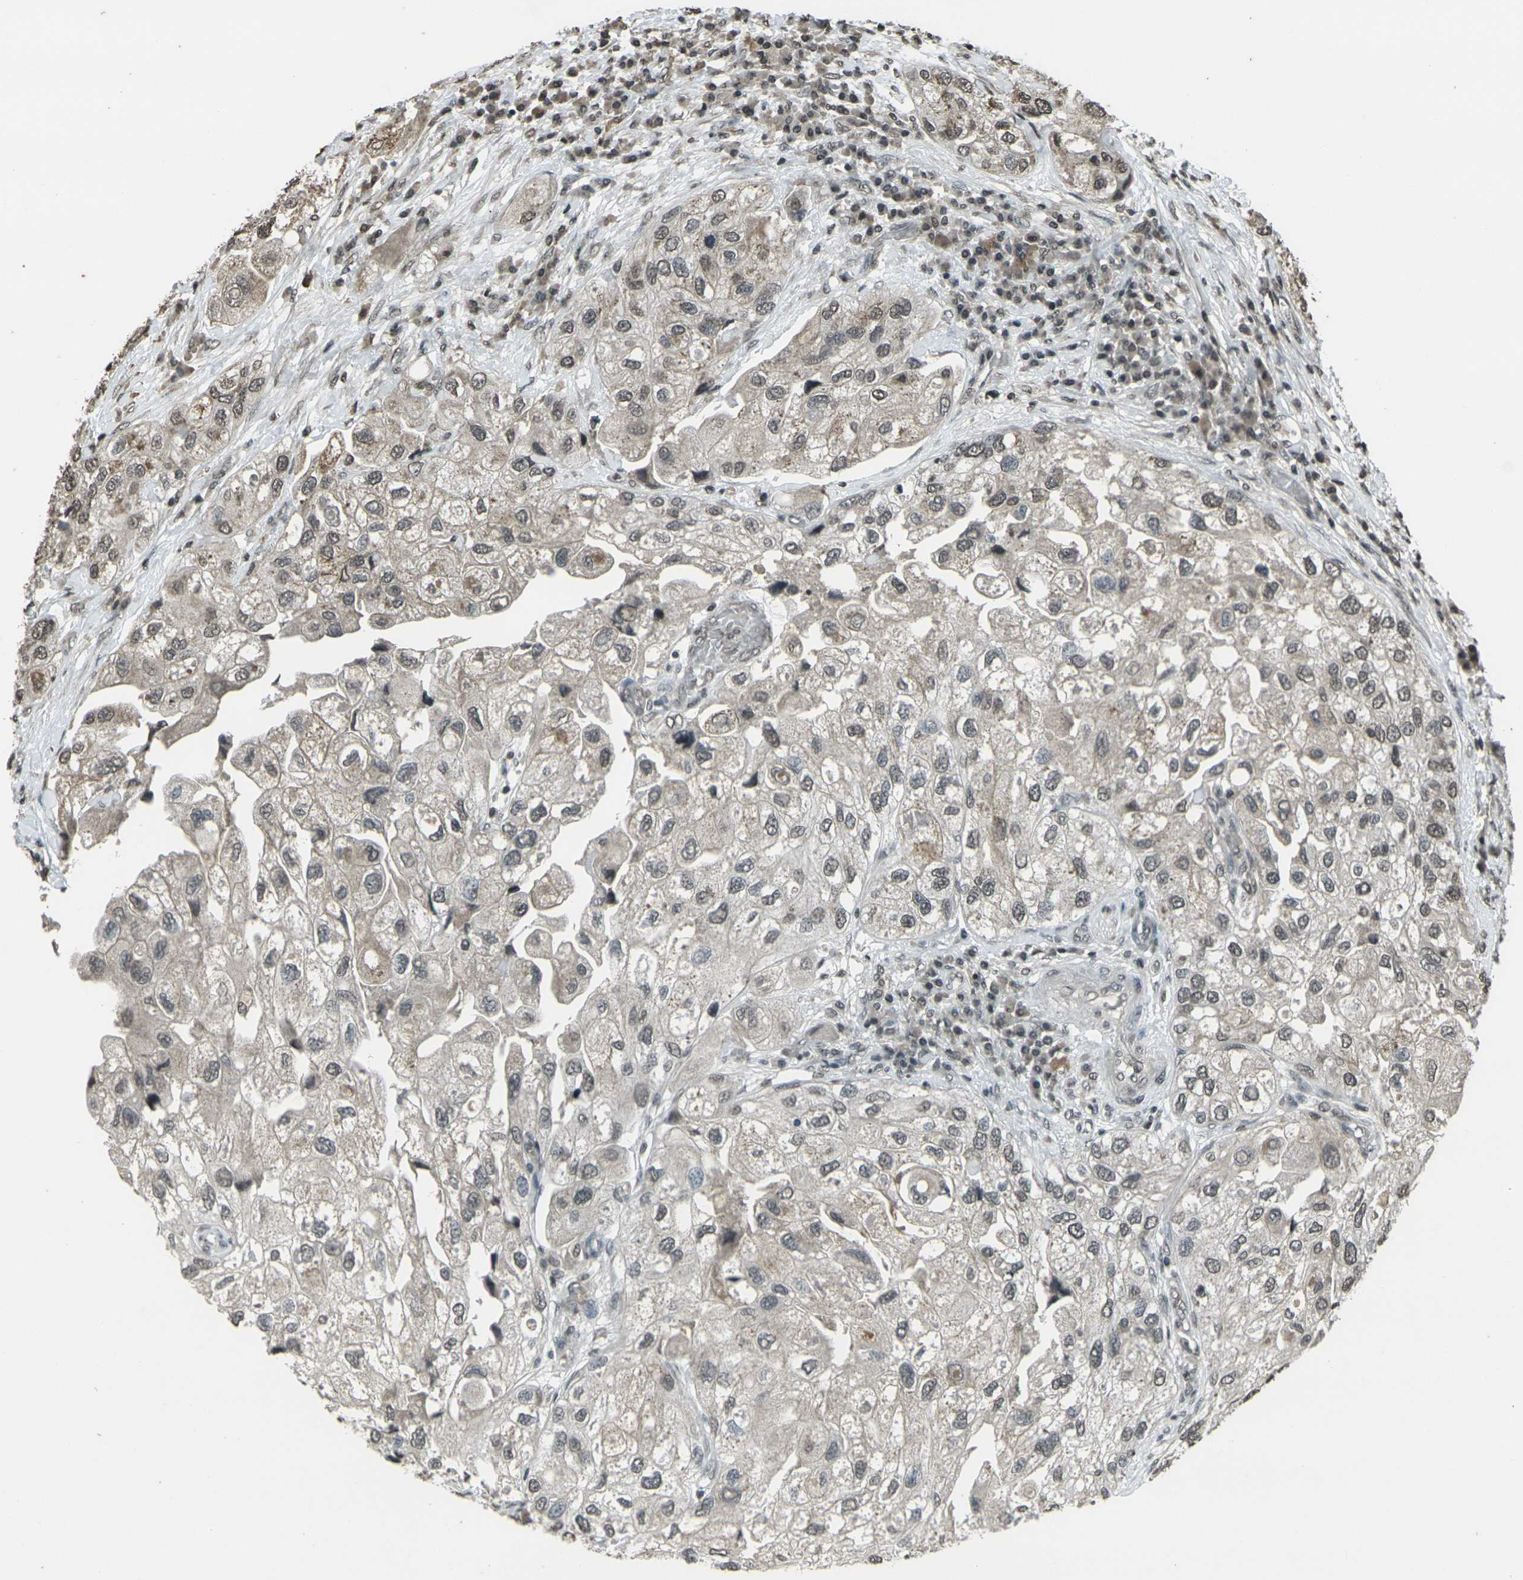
{"staining": {"intensity": "weak", "quantity": "<25%", "location": "nuclear"}, "tissue": "urothelial cancer", "cell_type": "Tumor cells", "image_type": "cancer", "snomed": [{"axis": "morphology", "description": "Urothelial carcinoma, High grade"}, {"axis": "topography", "description": "Urinary bladder"}], "caption": "High power microscopy micrograph of an IHC micrograph of urothelial cancer, revealing no significant expression in tumor cells.", "gene": "PRPF8", "patient": {"sex": "female", "age": 64}}